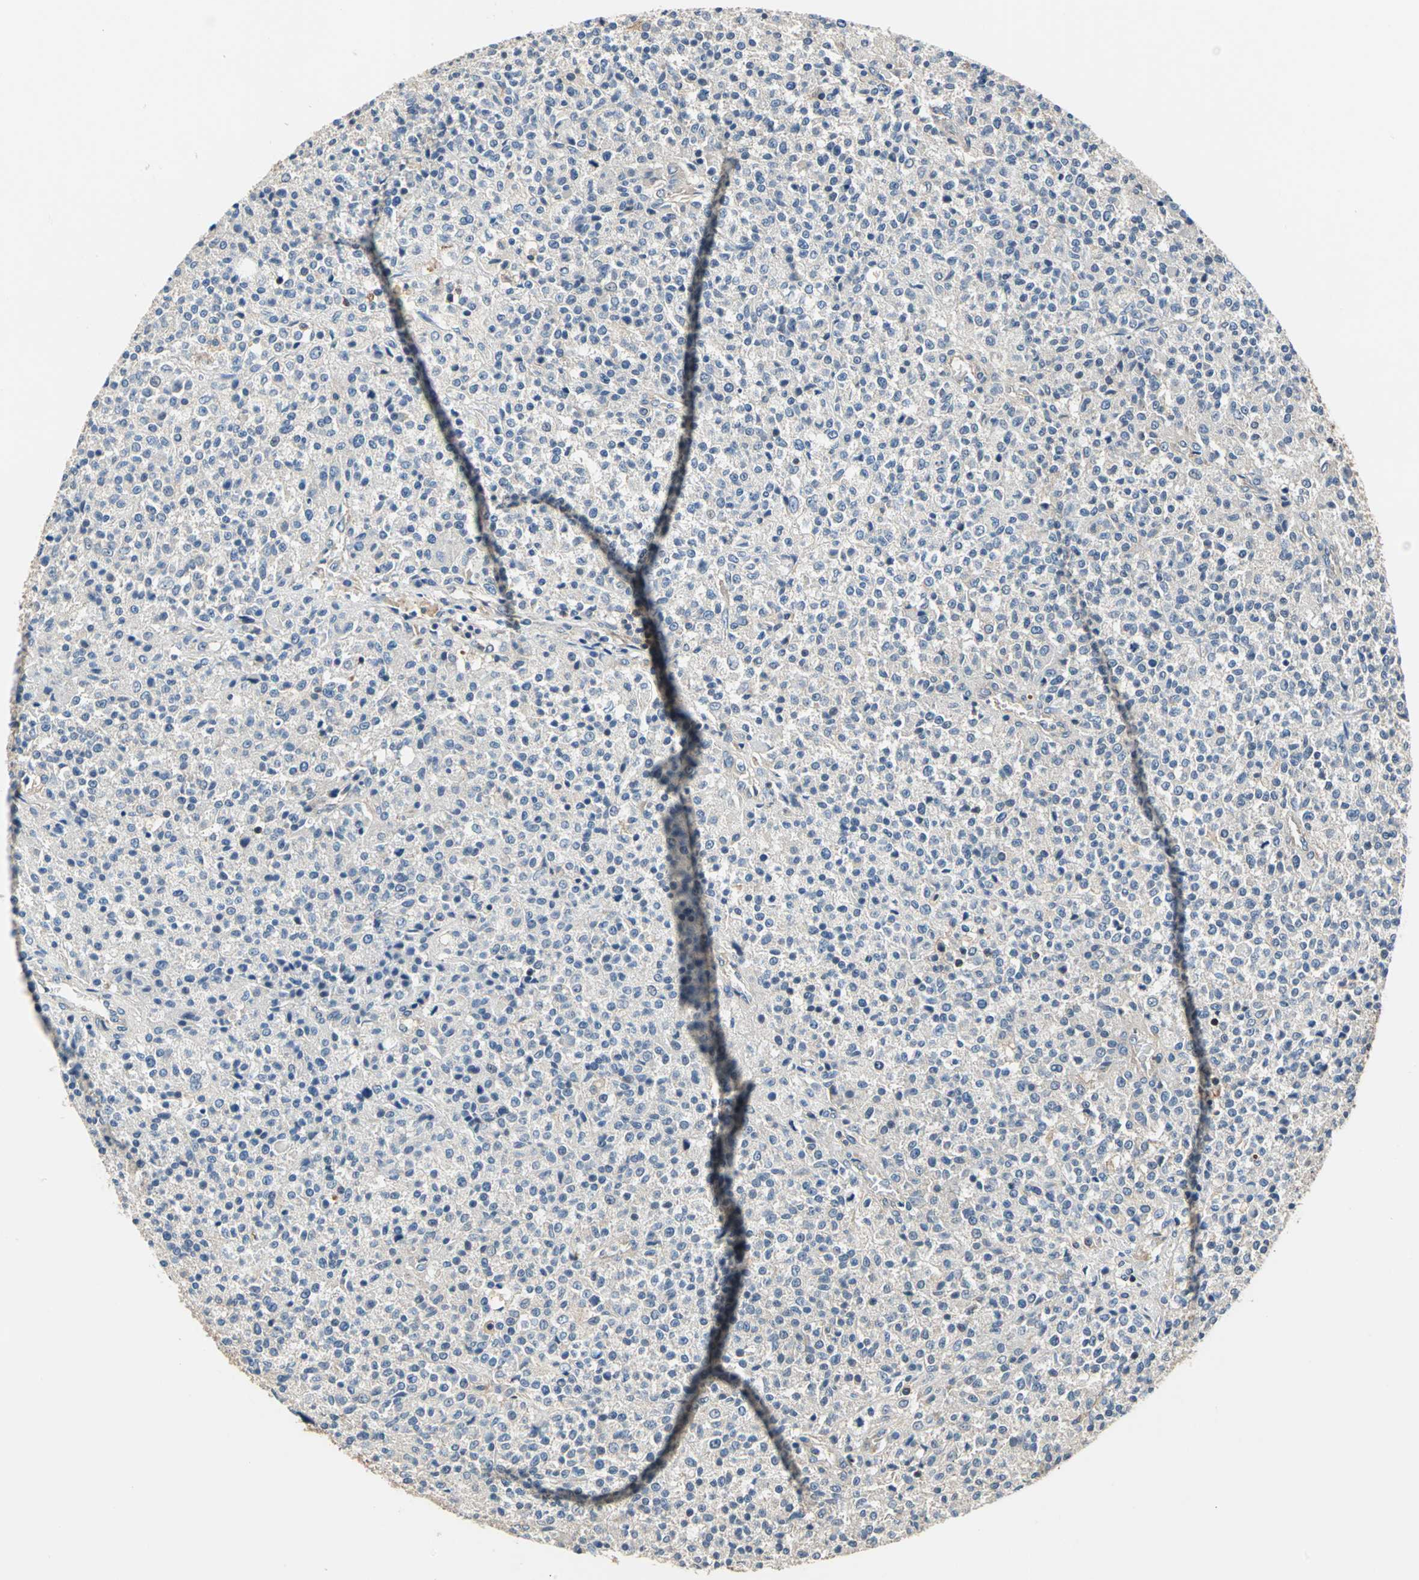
{"staining": {"intensity": "negative", "quantity": "none", "location": "none"}, "tissue": "testis cancer", "cell_type": "Tumor cells", "image_type": "cancer", "snomed": [{"axis": "morphology", "description": "Seminoma, NOS"}, {"axis": "topography", "description": "Testis"}], "caption": "An IHC micrograph of seminoma (testis) is shown. There is no staining in tumor cells of seminoma (testis).", "gene": "DDX3Y", "patient": {"sex": "male", "age": 59}}